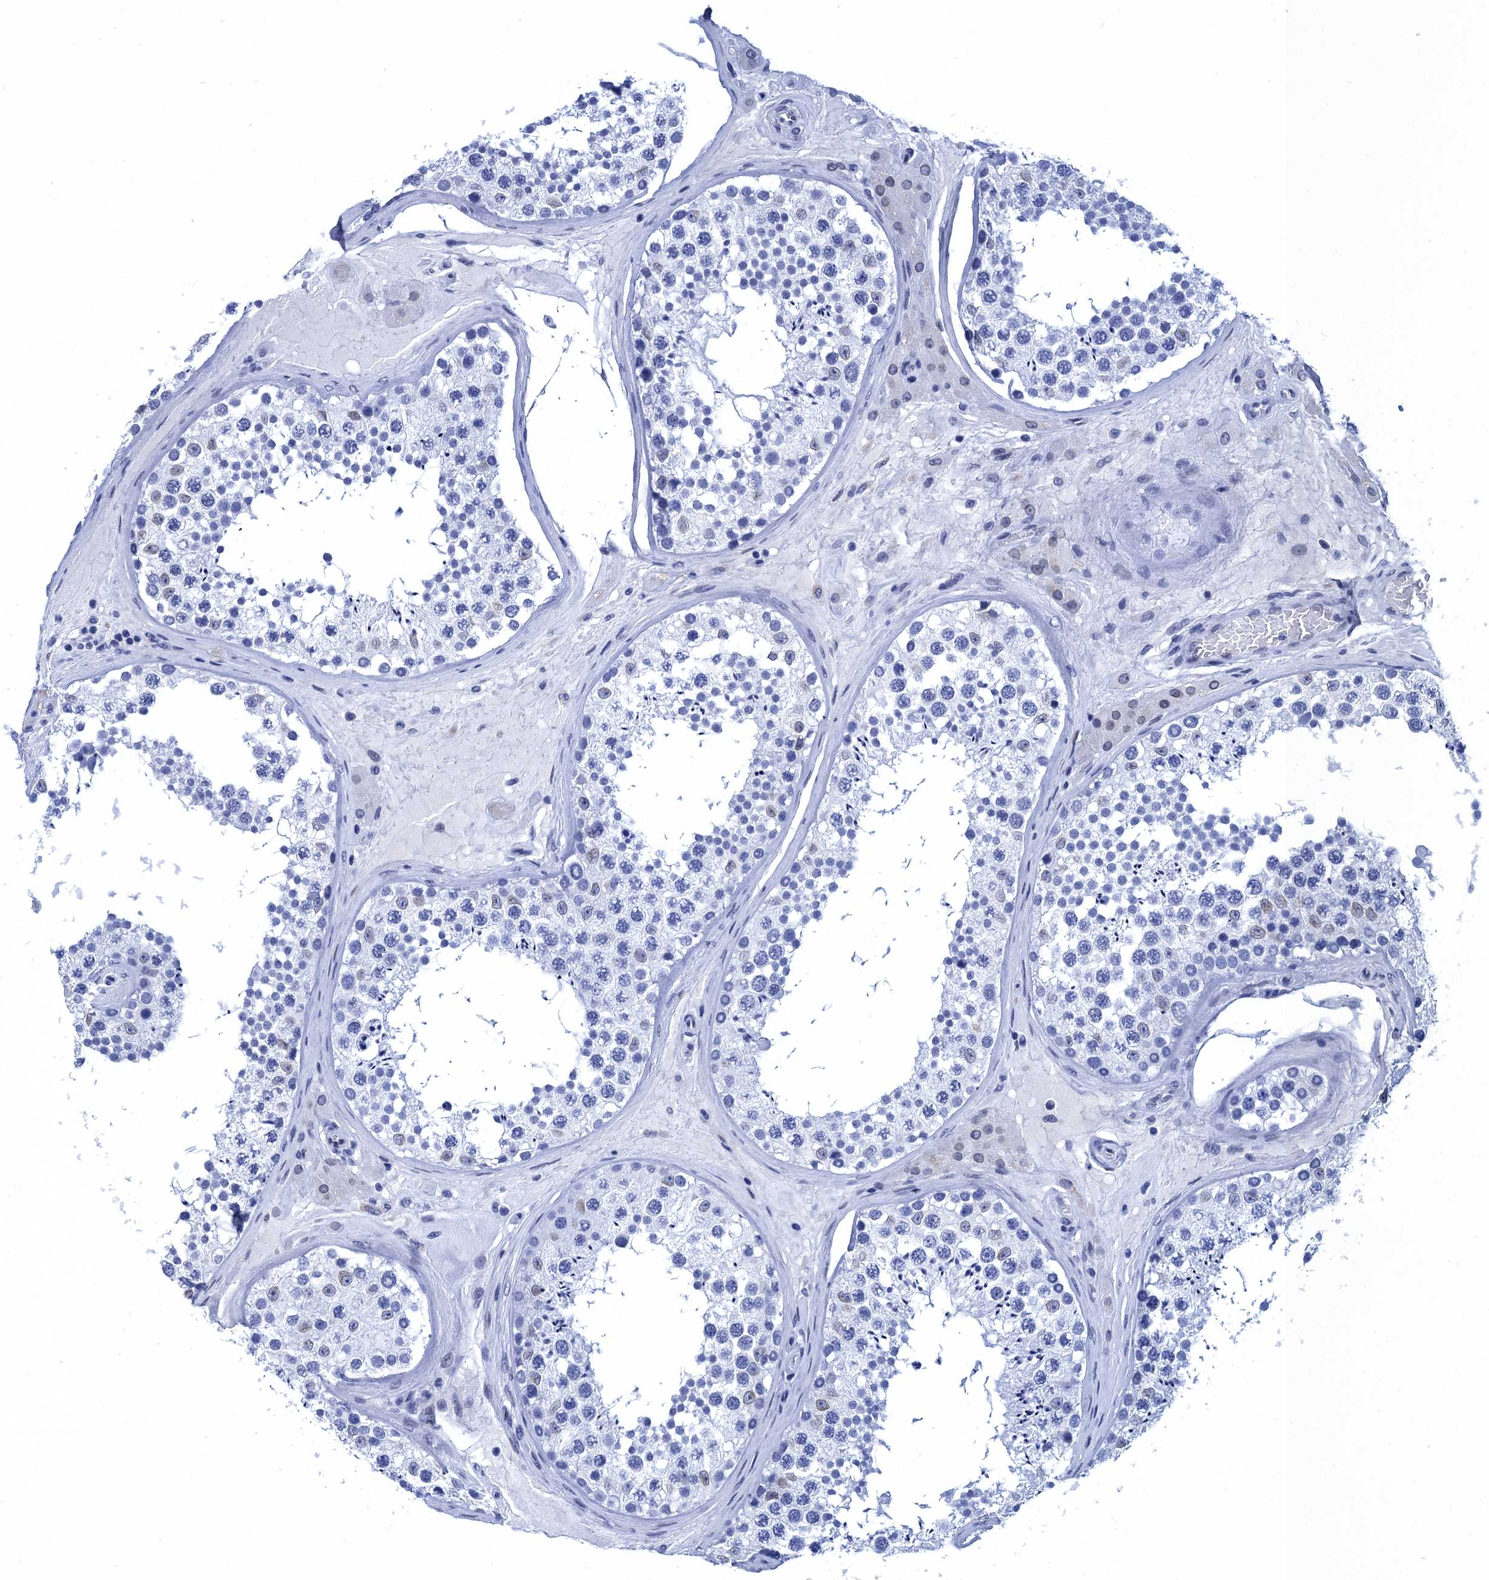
{"staining": {"intensity": "negative", "quantity": "none", "location": "none"}, "tissue": "testis", "cell_type": "Cells in seminiferous ducts", "image_type": "normal", "snomed": [{"axis": "morphology", "description": "Normal tissue, NOS"}, {"axis": "topography", "description": "Testis"}], "caption": "Testis was stained to show a protein in brown. There is no significant expression in cells in seminiferous ducts. (IHC, brightfield microscopy, high magnification).", "gene": "METTL25", "patient": {"sex": "male", "age": 46}}